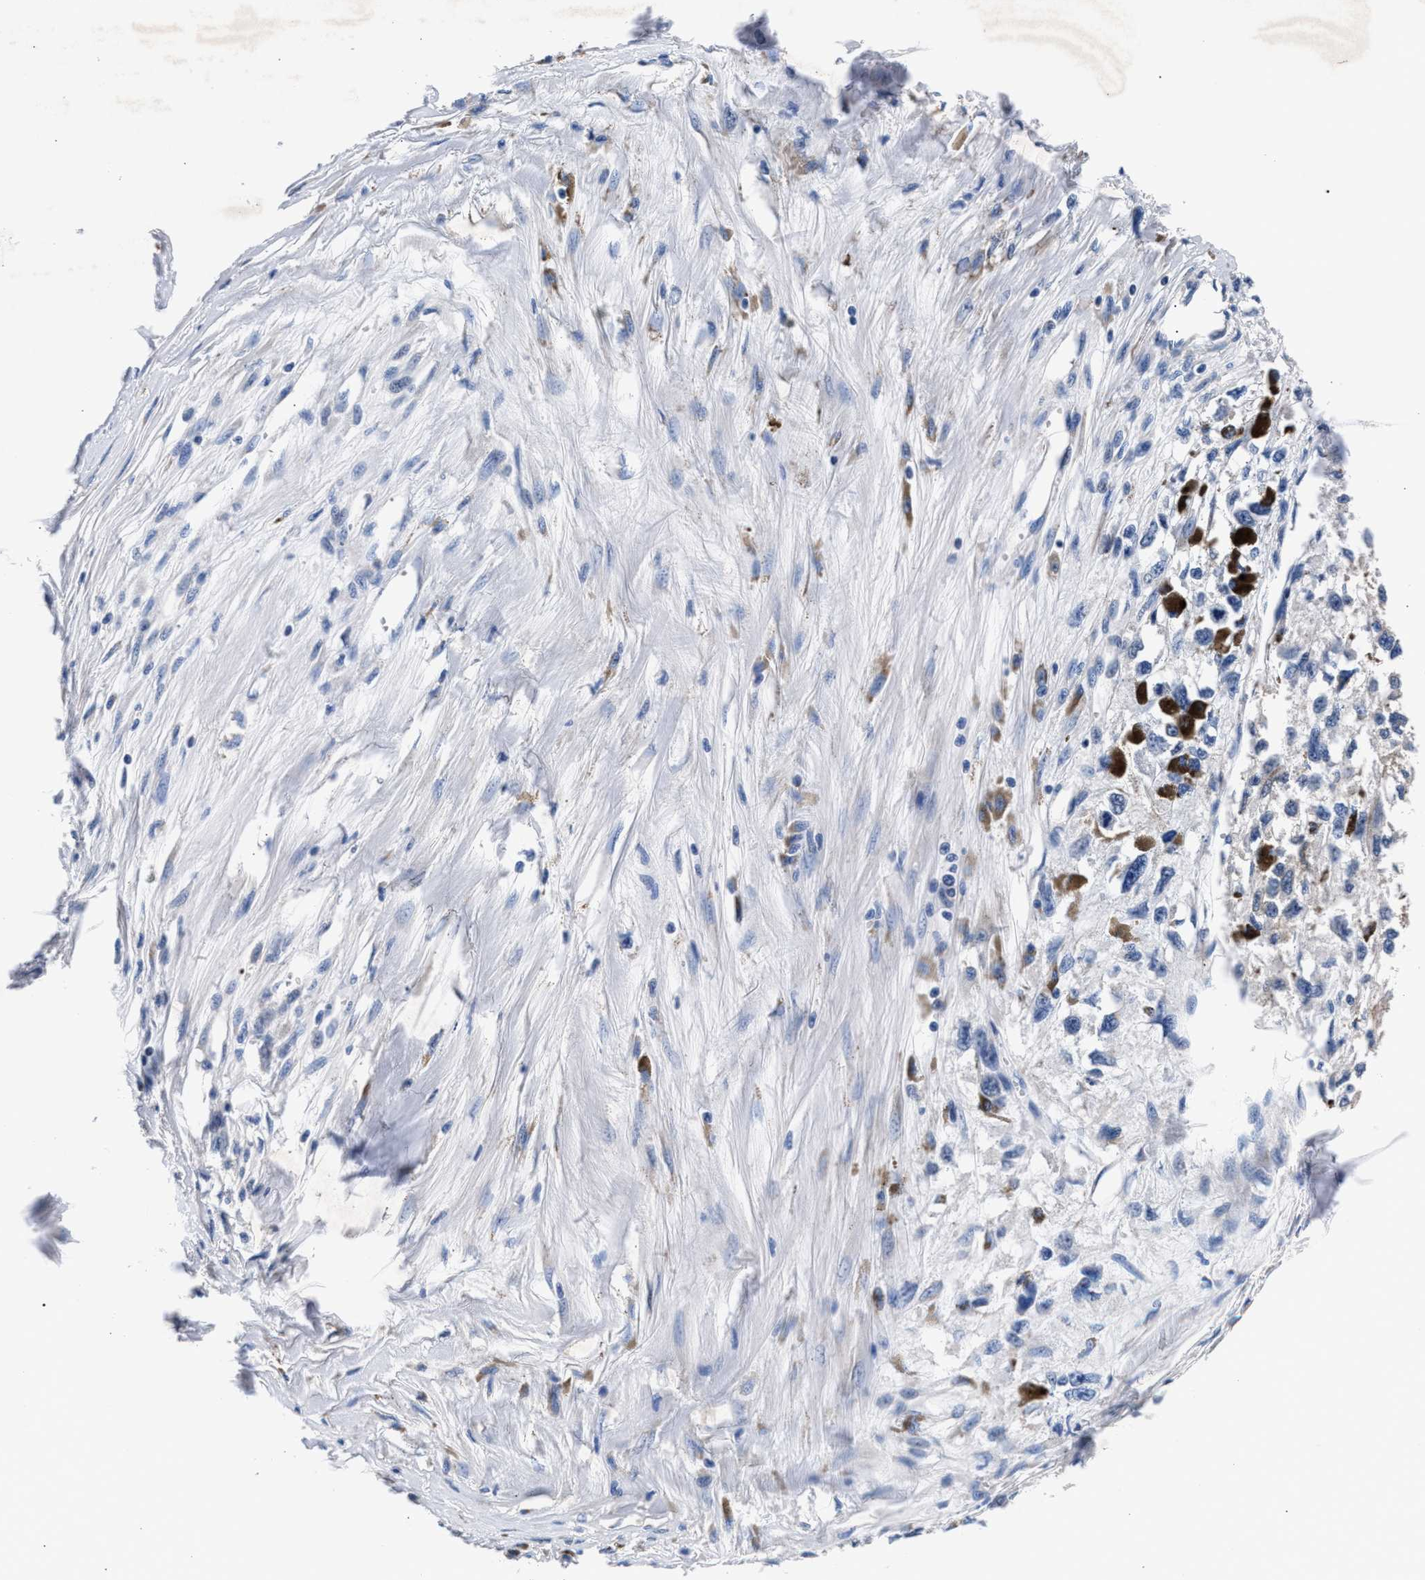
{"staining": {"intensity": "negative", "quantity": "none", "location": "none"}, "tissue": "melanoma", "cell_type": "Tumor cells", "image_type": "cancer", "snomed": [{"axis": "morphology", "description": "Malignant melanoma, Metastatic site"}, {"axis": "topography", "description": "Lymph node"}], "caption": "A high-resolution micrograph shows IHC staining of malignant melanoma (metastatic site), which demonstrates no significant expression in tumor cells.", "gene": "PHF24", "patient": {"sex": "male", "age": 59}}